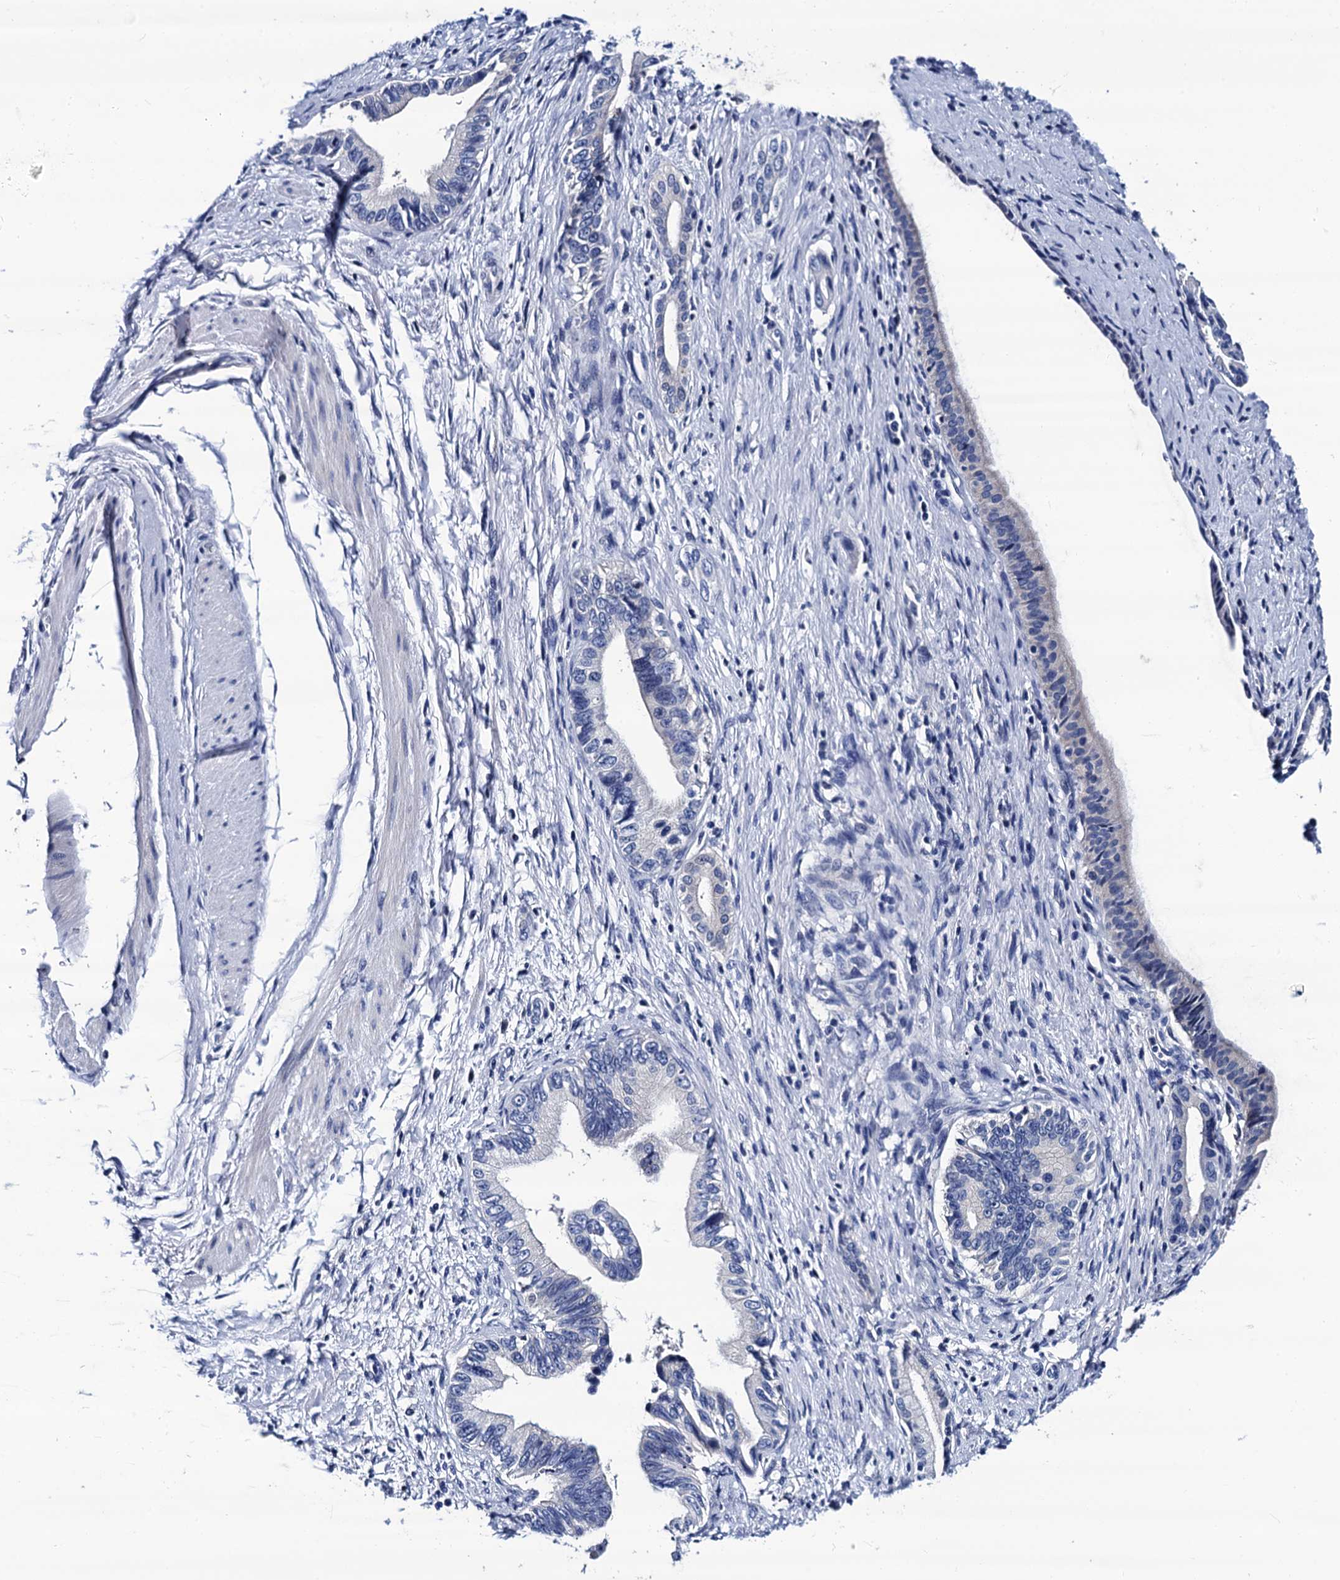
{"staining": {"intensity": "negative", "quantity": "none", "location": "none"}, "tissue": "pancreatic cancer", "cell_type": "Tumor cells", "image_type": "cancer", "snomed": [{"axis": "morphology", "description": "Adenocarcinoma, NOS"}, {"axis": "topography", "description": "Pancreas"}], "caption": "Tumor cells are negative for protein expression in human pancreatic cancer (adenocarcinoma). (Stains: DAB immunohistochemistry with hematoxylin counter stain, Microscopy: brightfield microscopy at high magnification).", "gene": "LRRC30", "patient": {"sex": "female", "age": 55}}